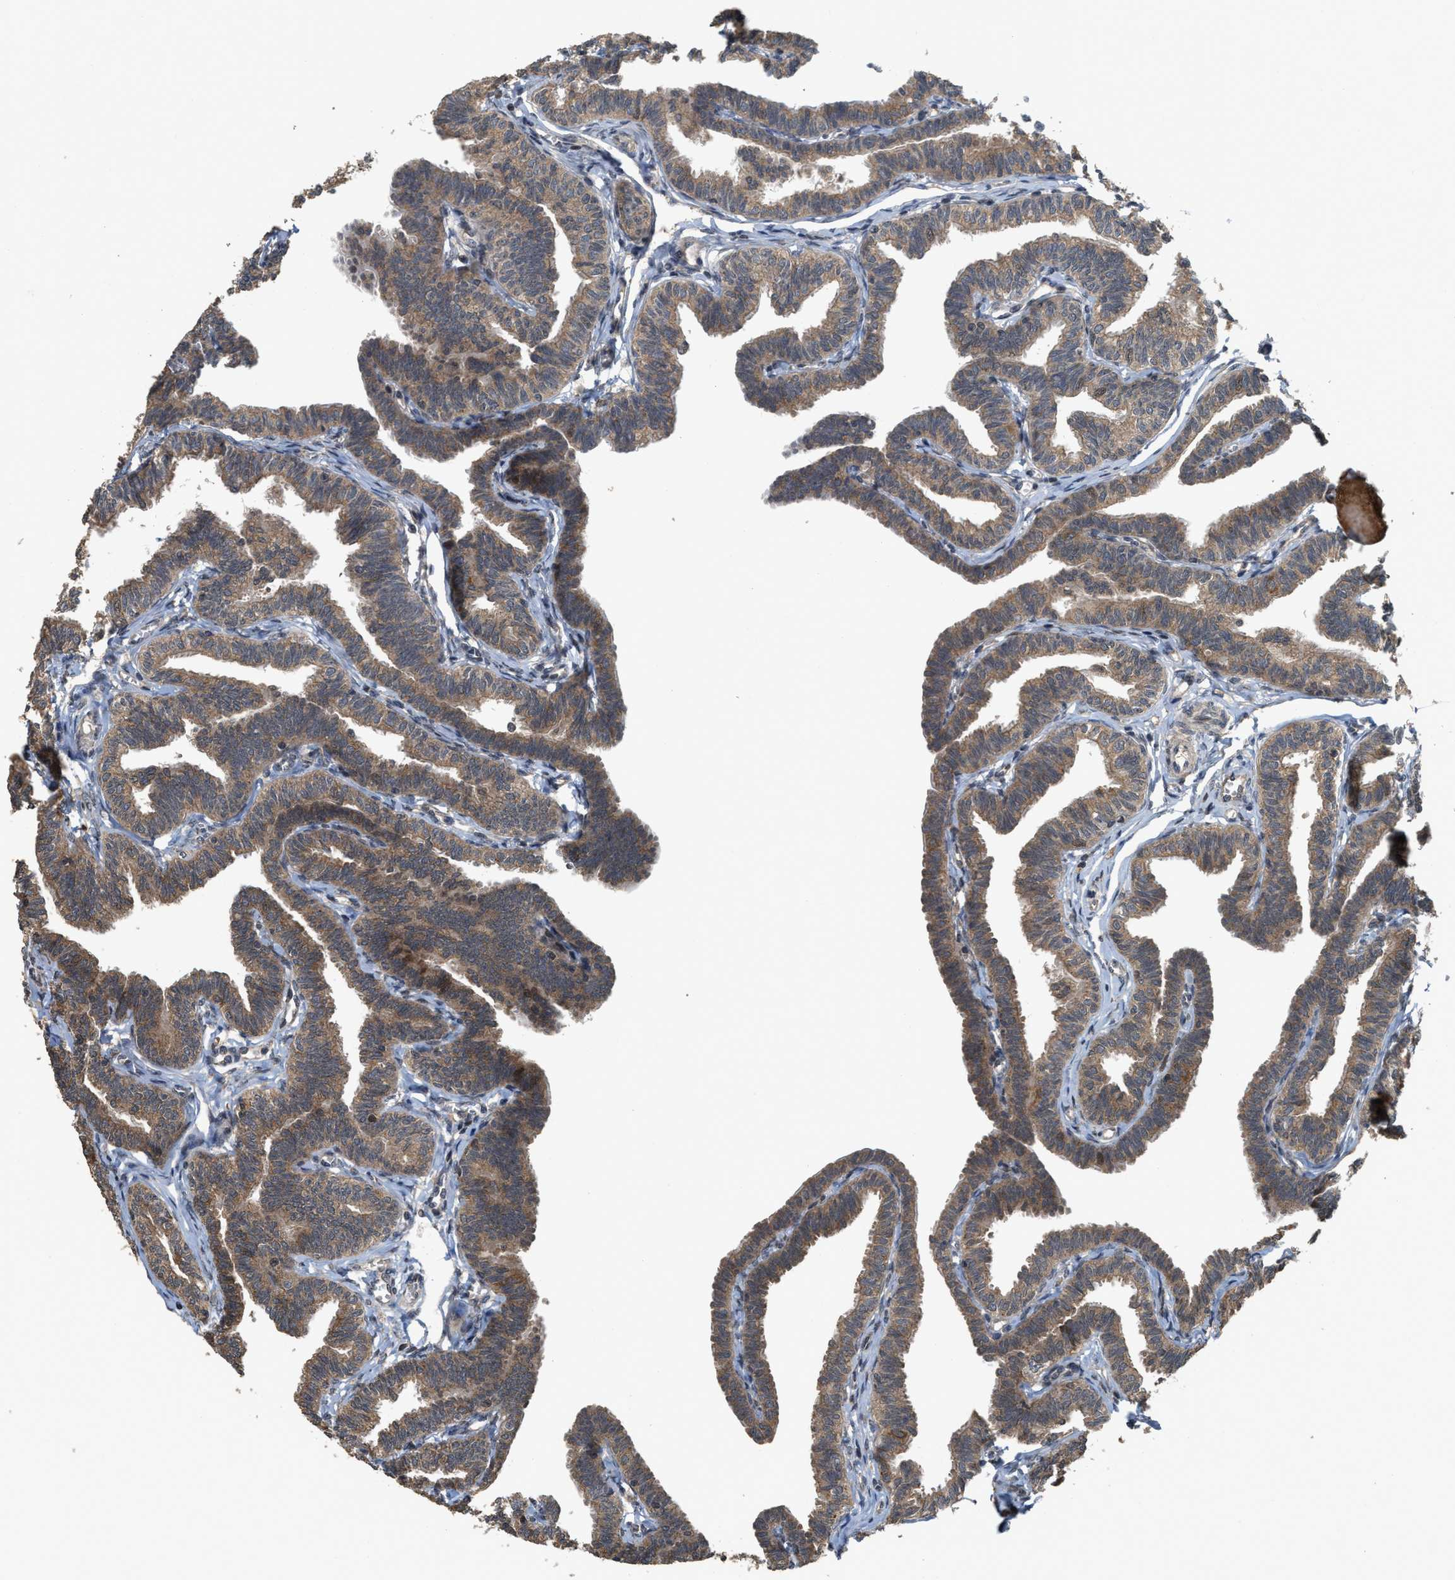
{"staining": {"intensity": "moderate", "quantity": ">75%", "location": "cytoplasmic/membranous"}, "tissue": "fallopian tube", "cell_type": "Glandular cells", "image_type": "normal", "snomed": [{"axis": "morphology", "description": "Normal tissue, NOS"}, {"axis": "topography", "description": "Fallopian tube"}, {"axis": "topography", "description": "Ovary"}], "caption": "A photomicrograph of fallopian tube stained for a protein exhibits moderate cytoplasmic/membranous brown staining in glandular cells.", "gene": "ELP2", "patient": {"sex": "female", "age": 23}}